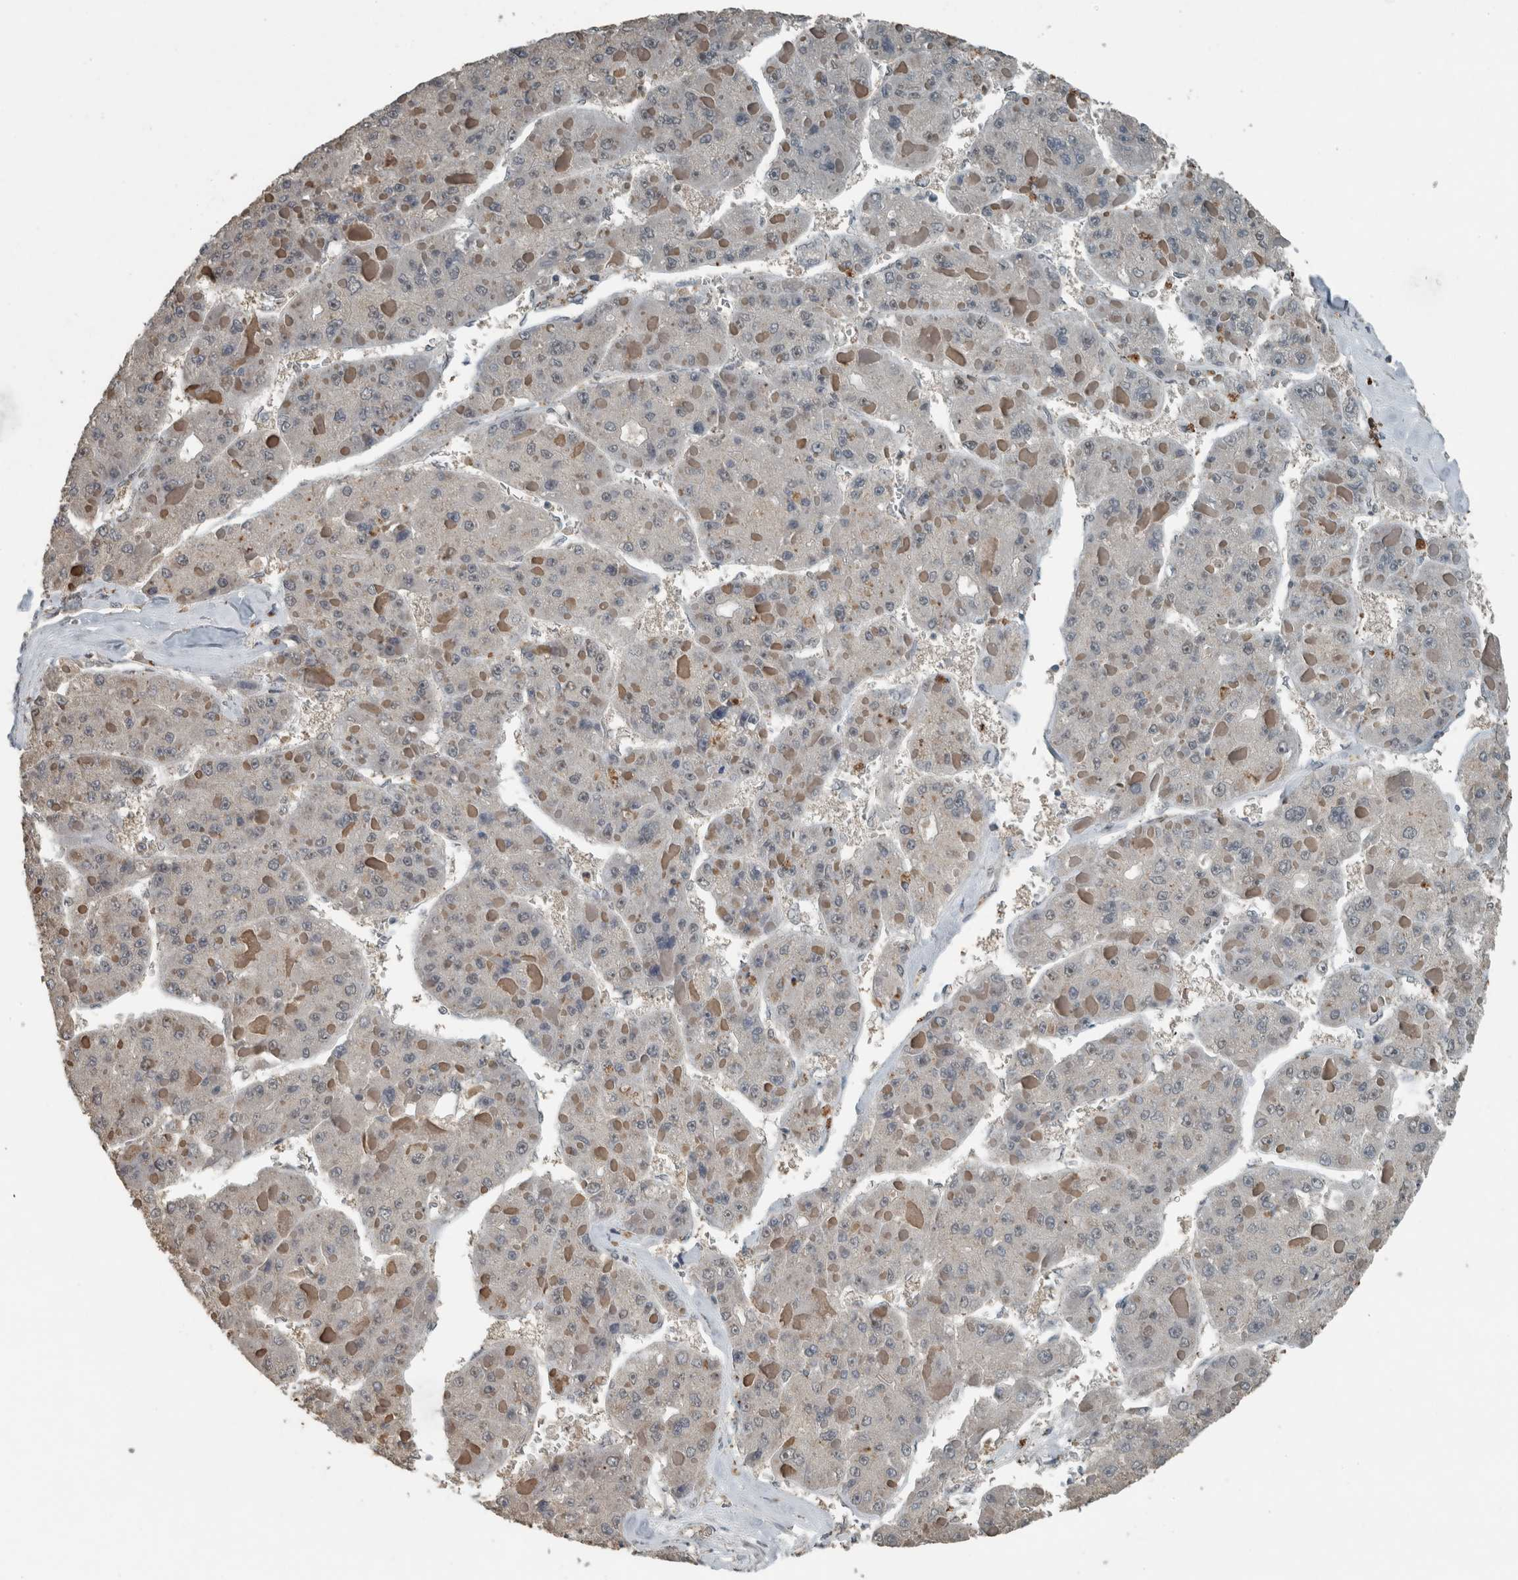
{"staining": {"intensity": "negative", "quantity": "none", "location": "none"}, "tissue": "liver cancer", "cell_type": "Tumor cells", "image_type": "cancer", "snomed": [{"axis": "morphology", "description": "Carcinoma, Hepatocellular, NOS"}, {"axis": "topography", "description": "Liver"}], "caption": "This is an immunohistochemistry (IHC) photomicrograph of human liver cancer (hepatocellular carcinoma). There is no staining in tumor cells.", "gene": "ZNF24", "patient": {"sex": "female", "age": 73}}